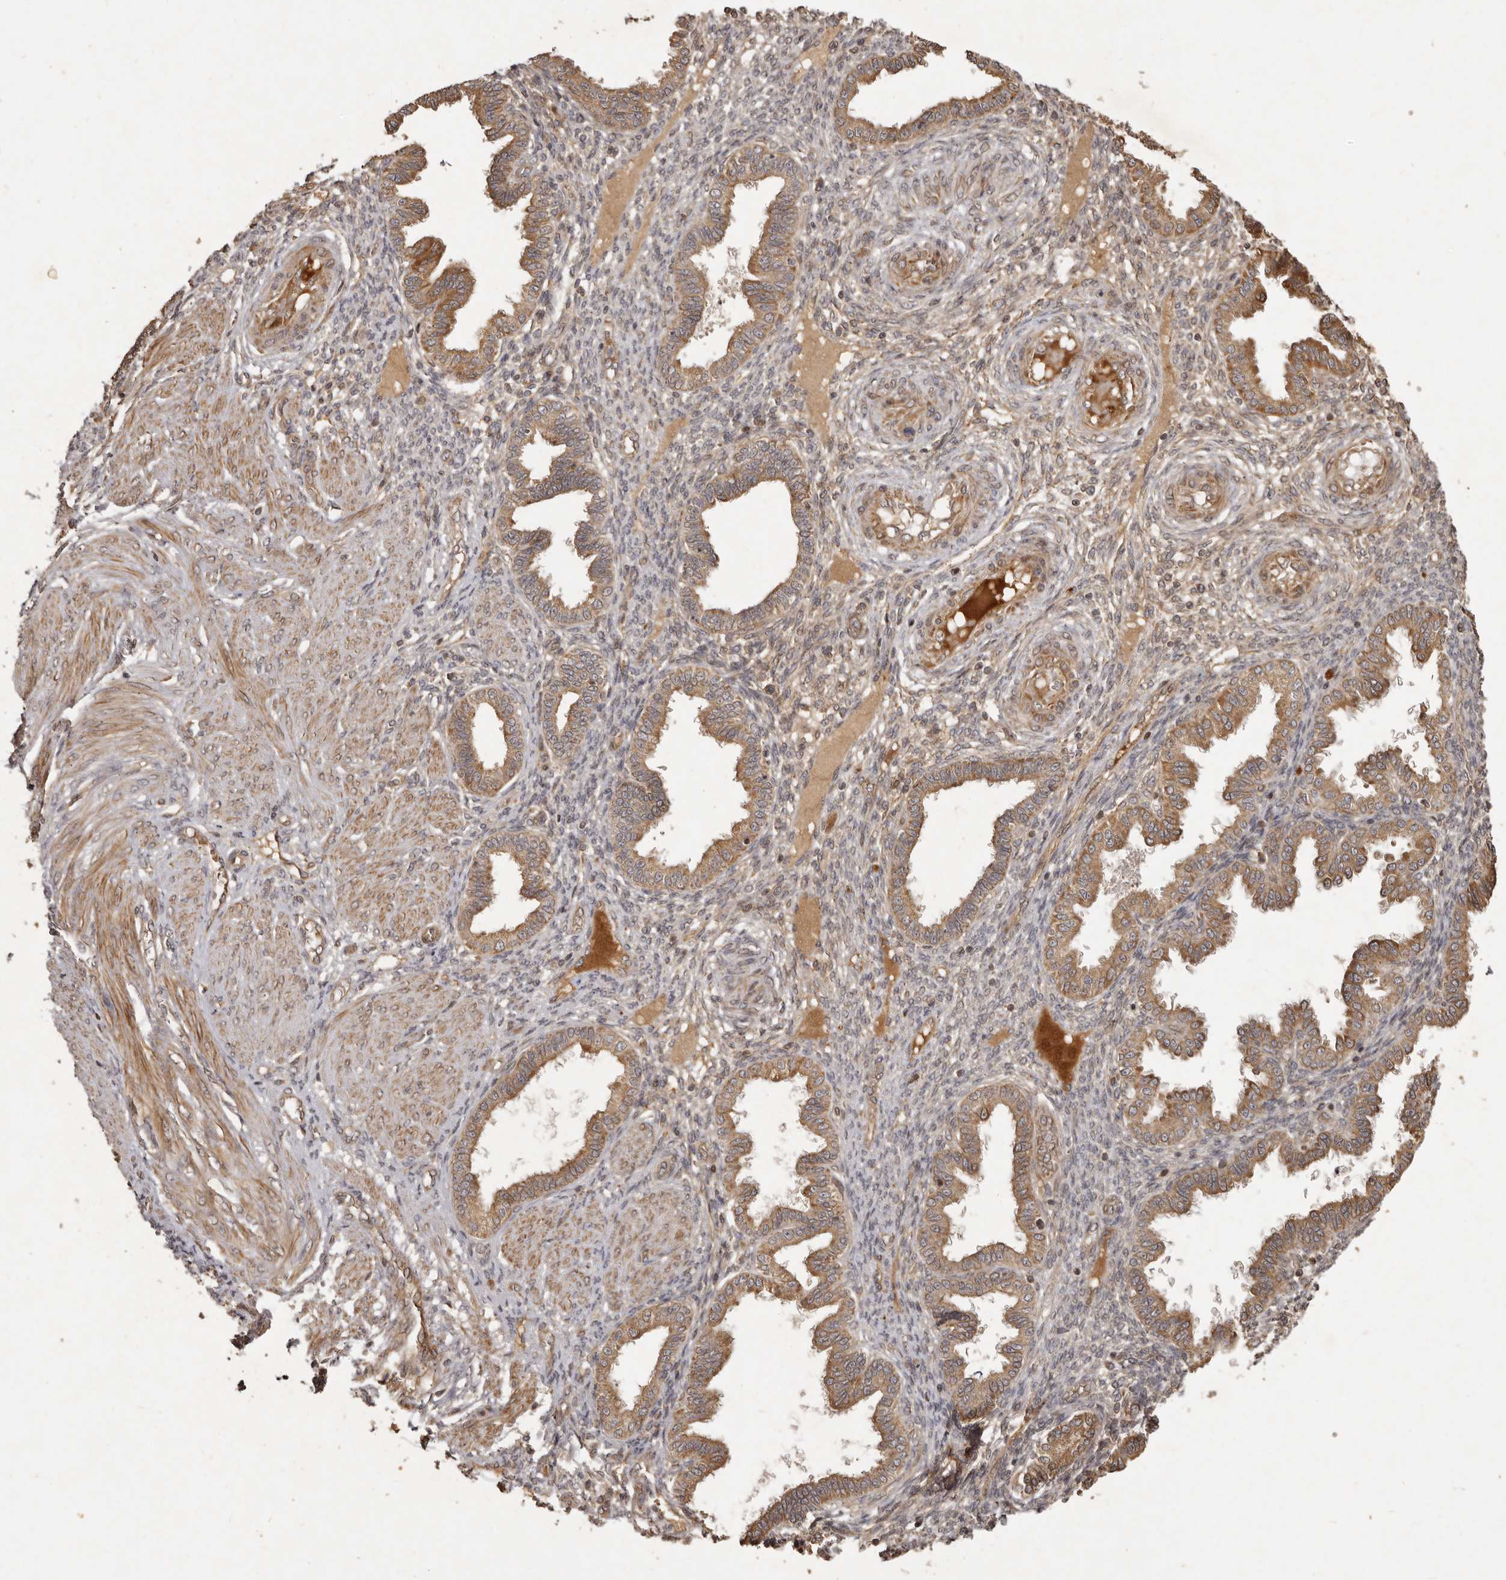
{"staining": {"intensity": "moderate", "quantity": "25%-75%", "location": "cytoplasmic/membranous"}, "tissue": "endometrium", "cell_type": "Cells in endometrial stroma", "image_type": "normal", "snomed": [{"axis": "morphology", "description": "Normal tissue, NOS"}, {"axis": "topography", "description": "Endometrium"}], "caption": "IHC staining of unremarkable endometrium, which exhibits medium levels of moderate cytoplasmic/membranous staining in approximately 25%-75% of cells in endometrial stroma indicating moderate cytoplasmic/membranous protein expression. The staining was performed using DAB (brown) for protein detection and nuclei were counterstained in hematoxylin (blue).", "gene": "SEMA3A", "patient": {"sex": "female", "age": 33}}